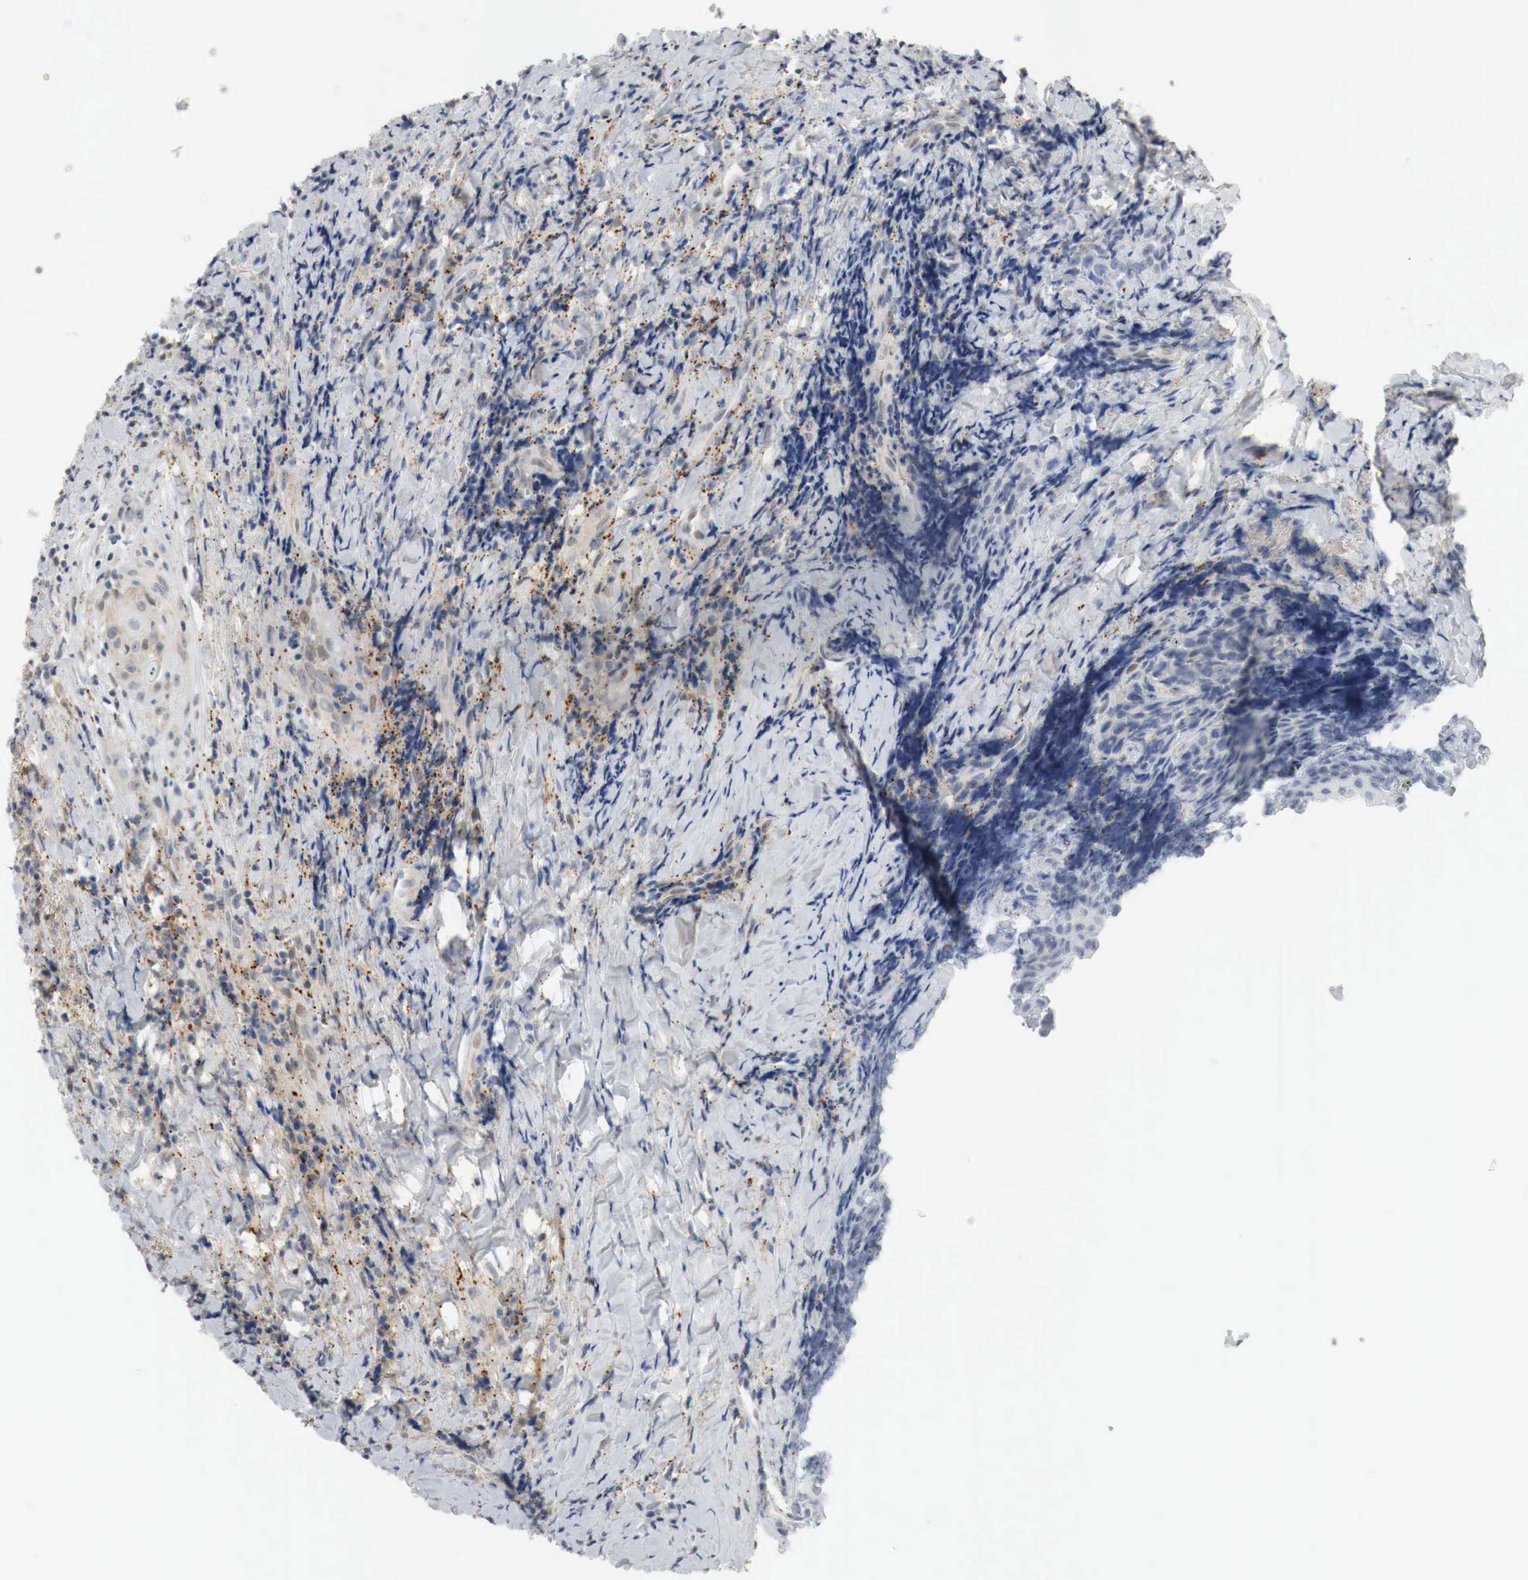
{"staining": {"intensity": "weak", "quantity": "25%-75%", "location": "cytoplasmic/membranous,nuclear"}, "tissue": "head and neck cancer", "cell_type": "Tumor cells", "image_type": "cancer", "snomed": [{"axis": "morphology", "description": "Squamous cell carcinoma, NOS"}, {"axis": "topography", "description": "Oral tissue"}, {"axis": "topography", "description": "Head-Neck"}], "caption": "Protein analysis of head and neck cancer (squamous cell carcinoma) tissue displays weak cytoplasmic/membranous and nuclear positivity in about 25%-75% of tumor cells. (DAB = brown stain, brightfield microscopy at high magnification).", "gene": "MYC", "patient": {"sex": "female", "age": 82}}